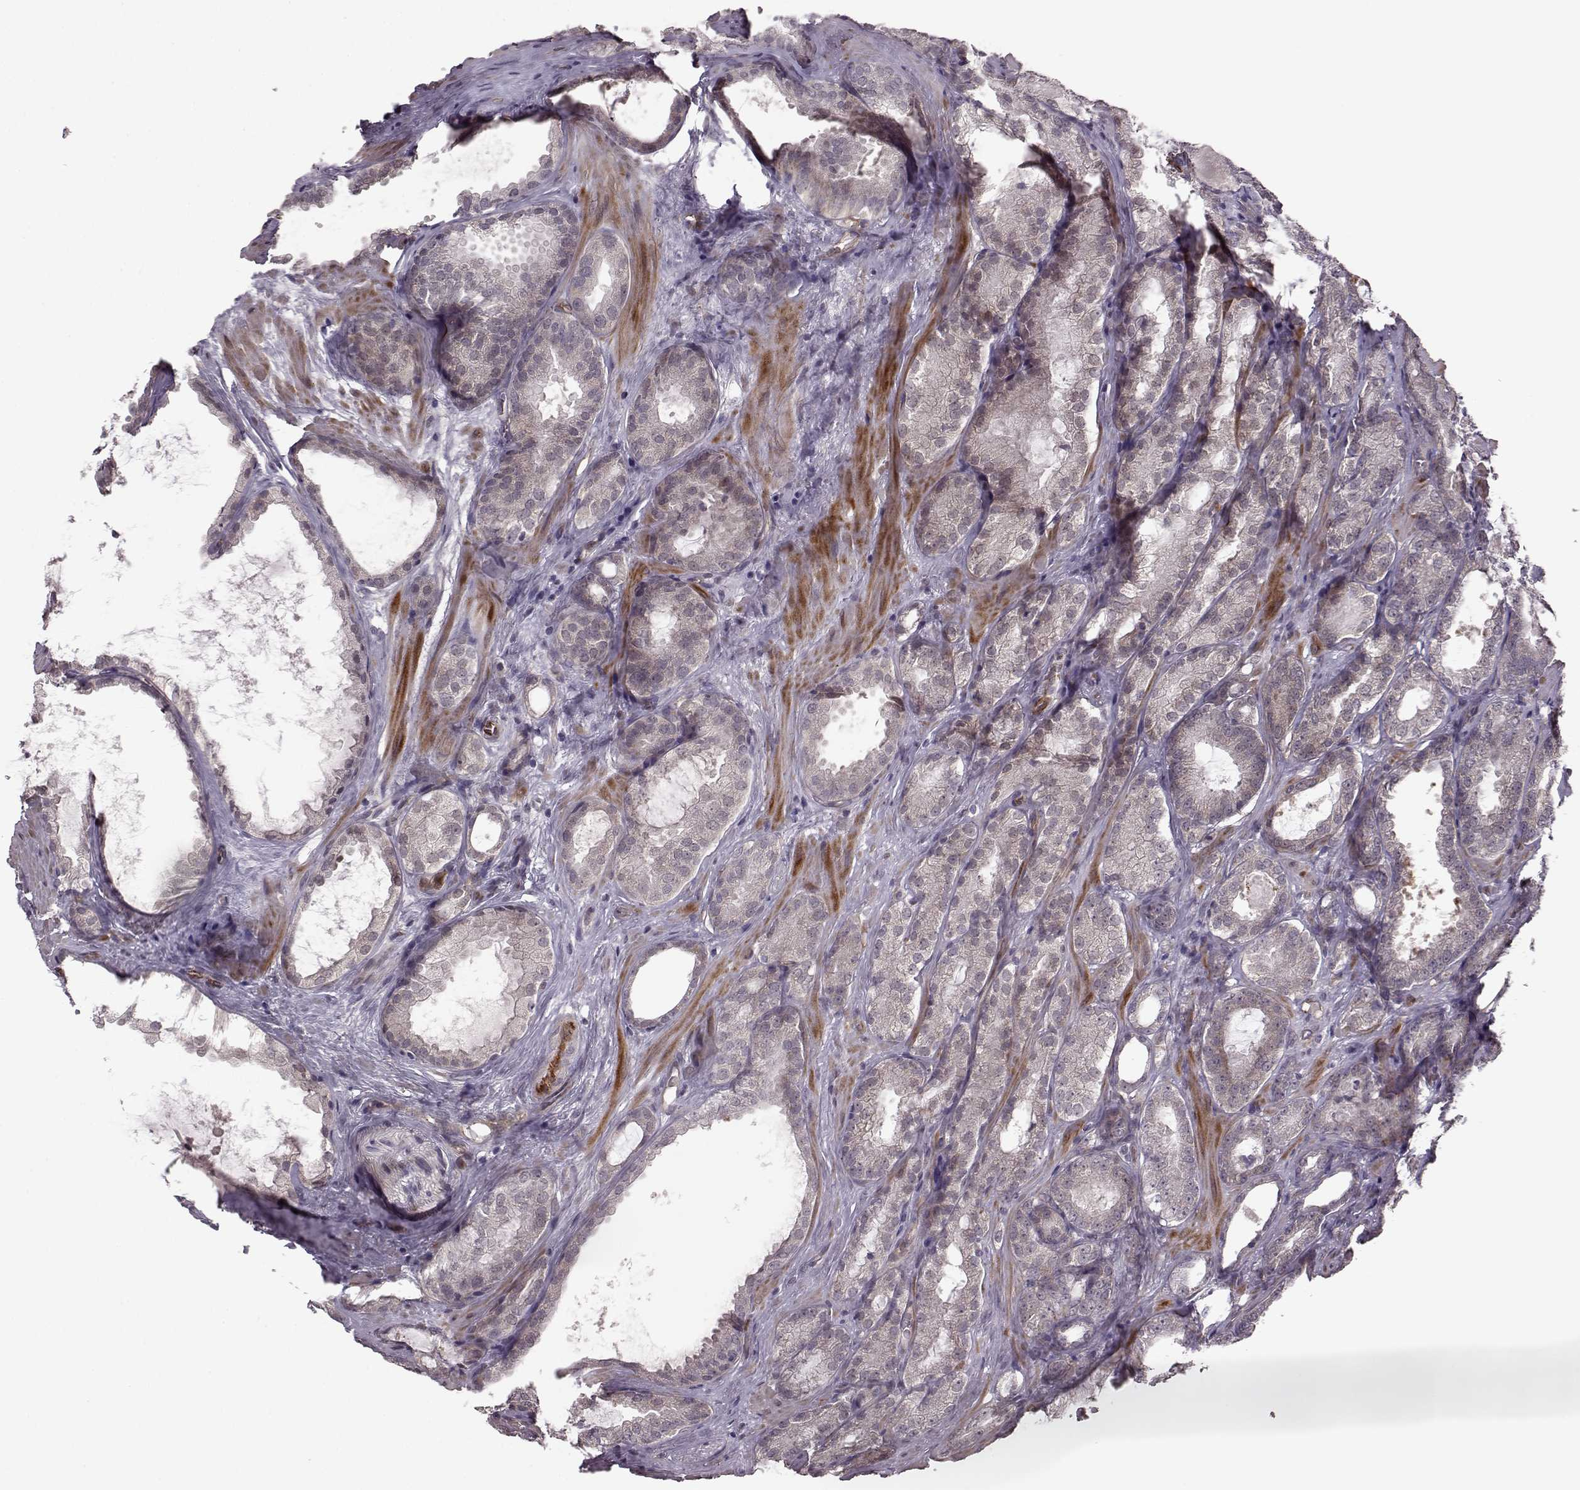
{"staining": {"intensity": "negative", "quantity": "none", "location": "none"}, "tissue": "prostate cancer", "cell_type": "Tumor cells", "image_type": "cancer", "snomed": [{"axis": "morphology", "description": "Adenocarcinoma, High grade"}, {"axis": "topography", "description": "Prostate"}], "caption": "This micrograph is of adenocarcinoma (high-grade) (prostate) stained with immunohistochemistry to label a protein in brown with the nuclei are counter-stained blue. There is no expression in tumor cells.", "gene": "SYNPO", "patient": {"sex": "male", "age": 64}}